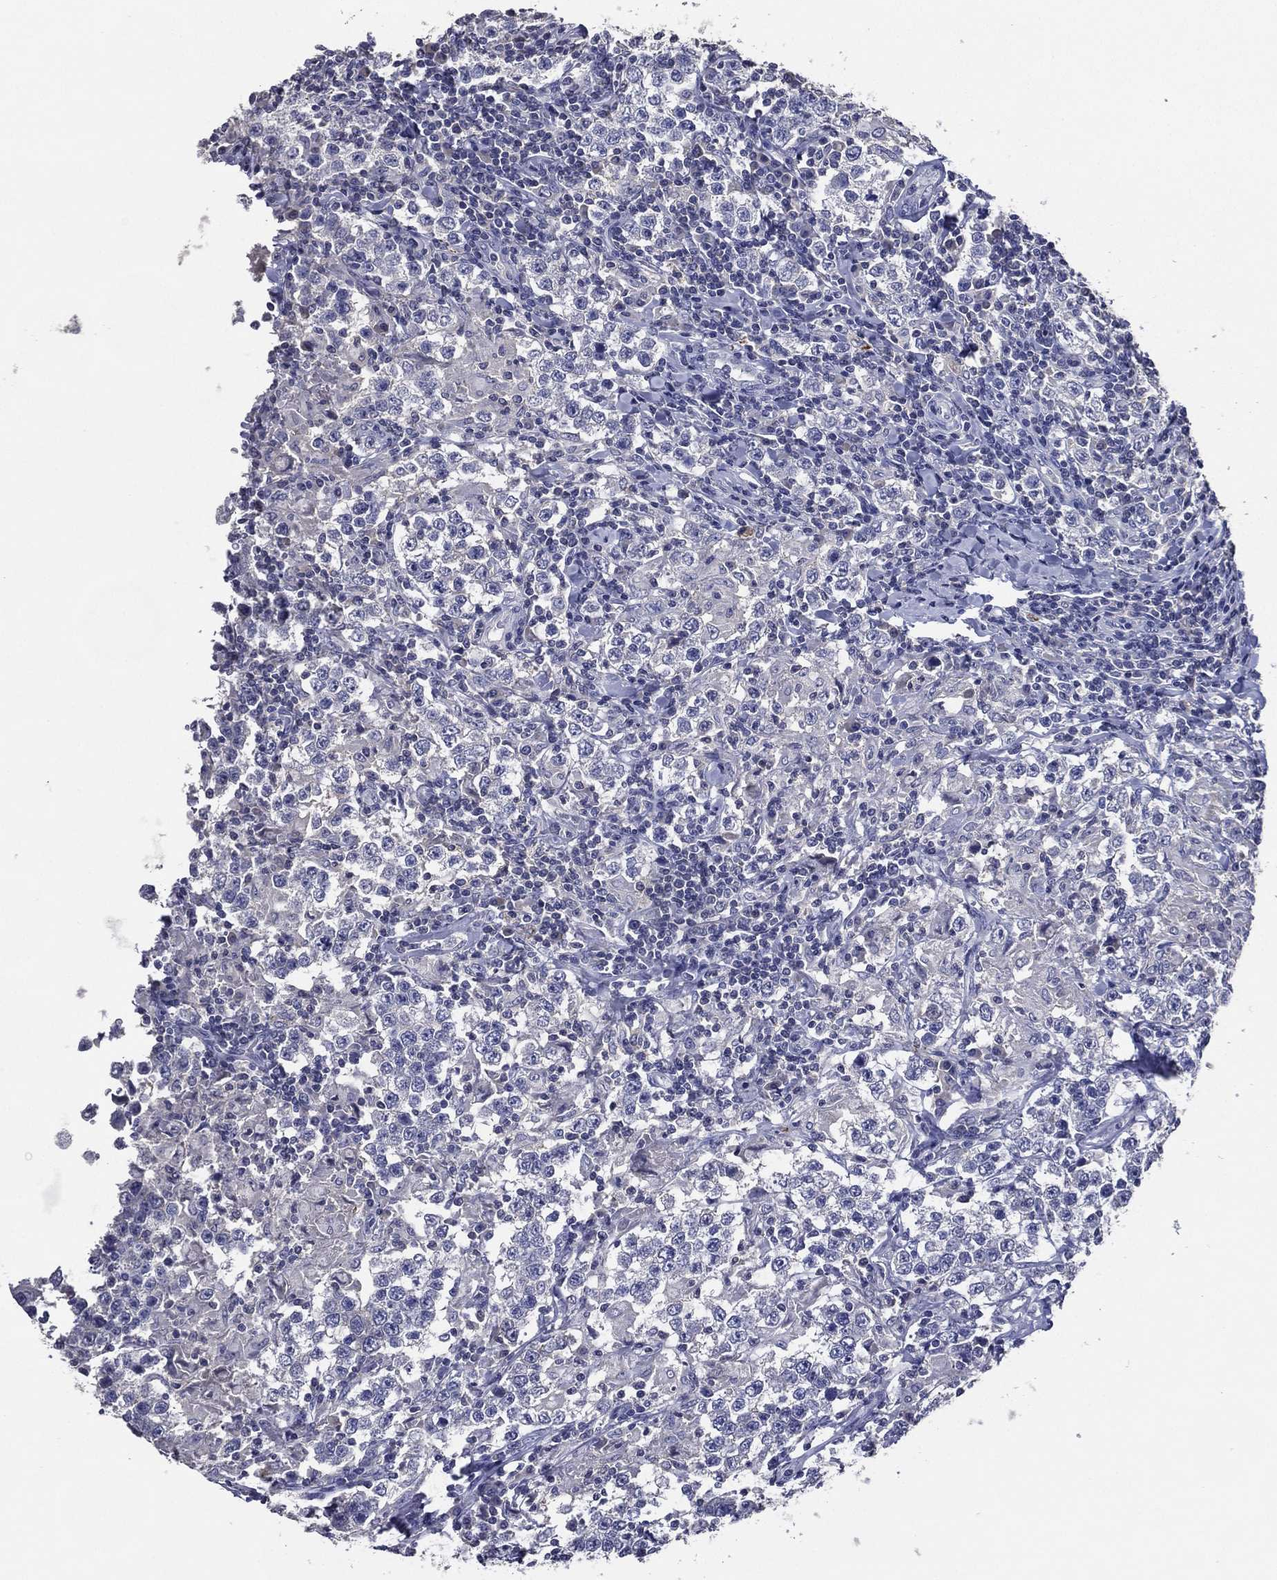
{"staining": {"intensity": "negative", "quantity": "none", "location": "none"}, "tissue": "testis cancer", "cell_type": "Tumor cells", "image_type": "cancer", "snomed": [{"axis": "morphology", "description": "Seminoma, NOS"}, {"axis": "morphology", "description": "Carcinoma, Embryonal, NOS"}, {"axis": "topography", "description": "Testis"}], "caption": "Immunohistochemical staining of human embryonal carcinoma (testis) shows no significant staining in tumor cells.", "gene": "TFAP2A", "patient": {"sex": "male", "age": 41}}